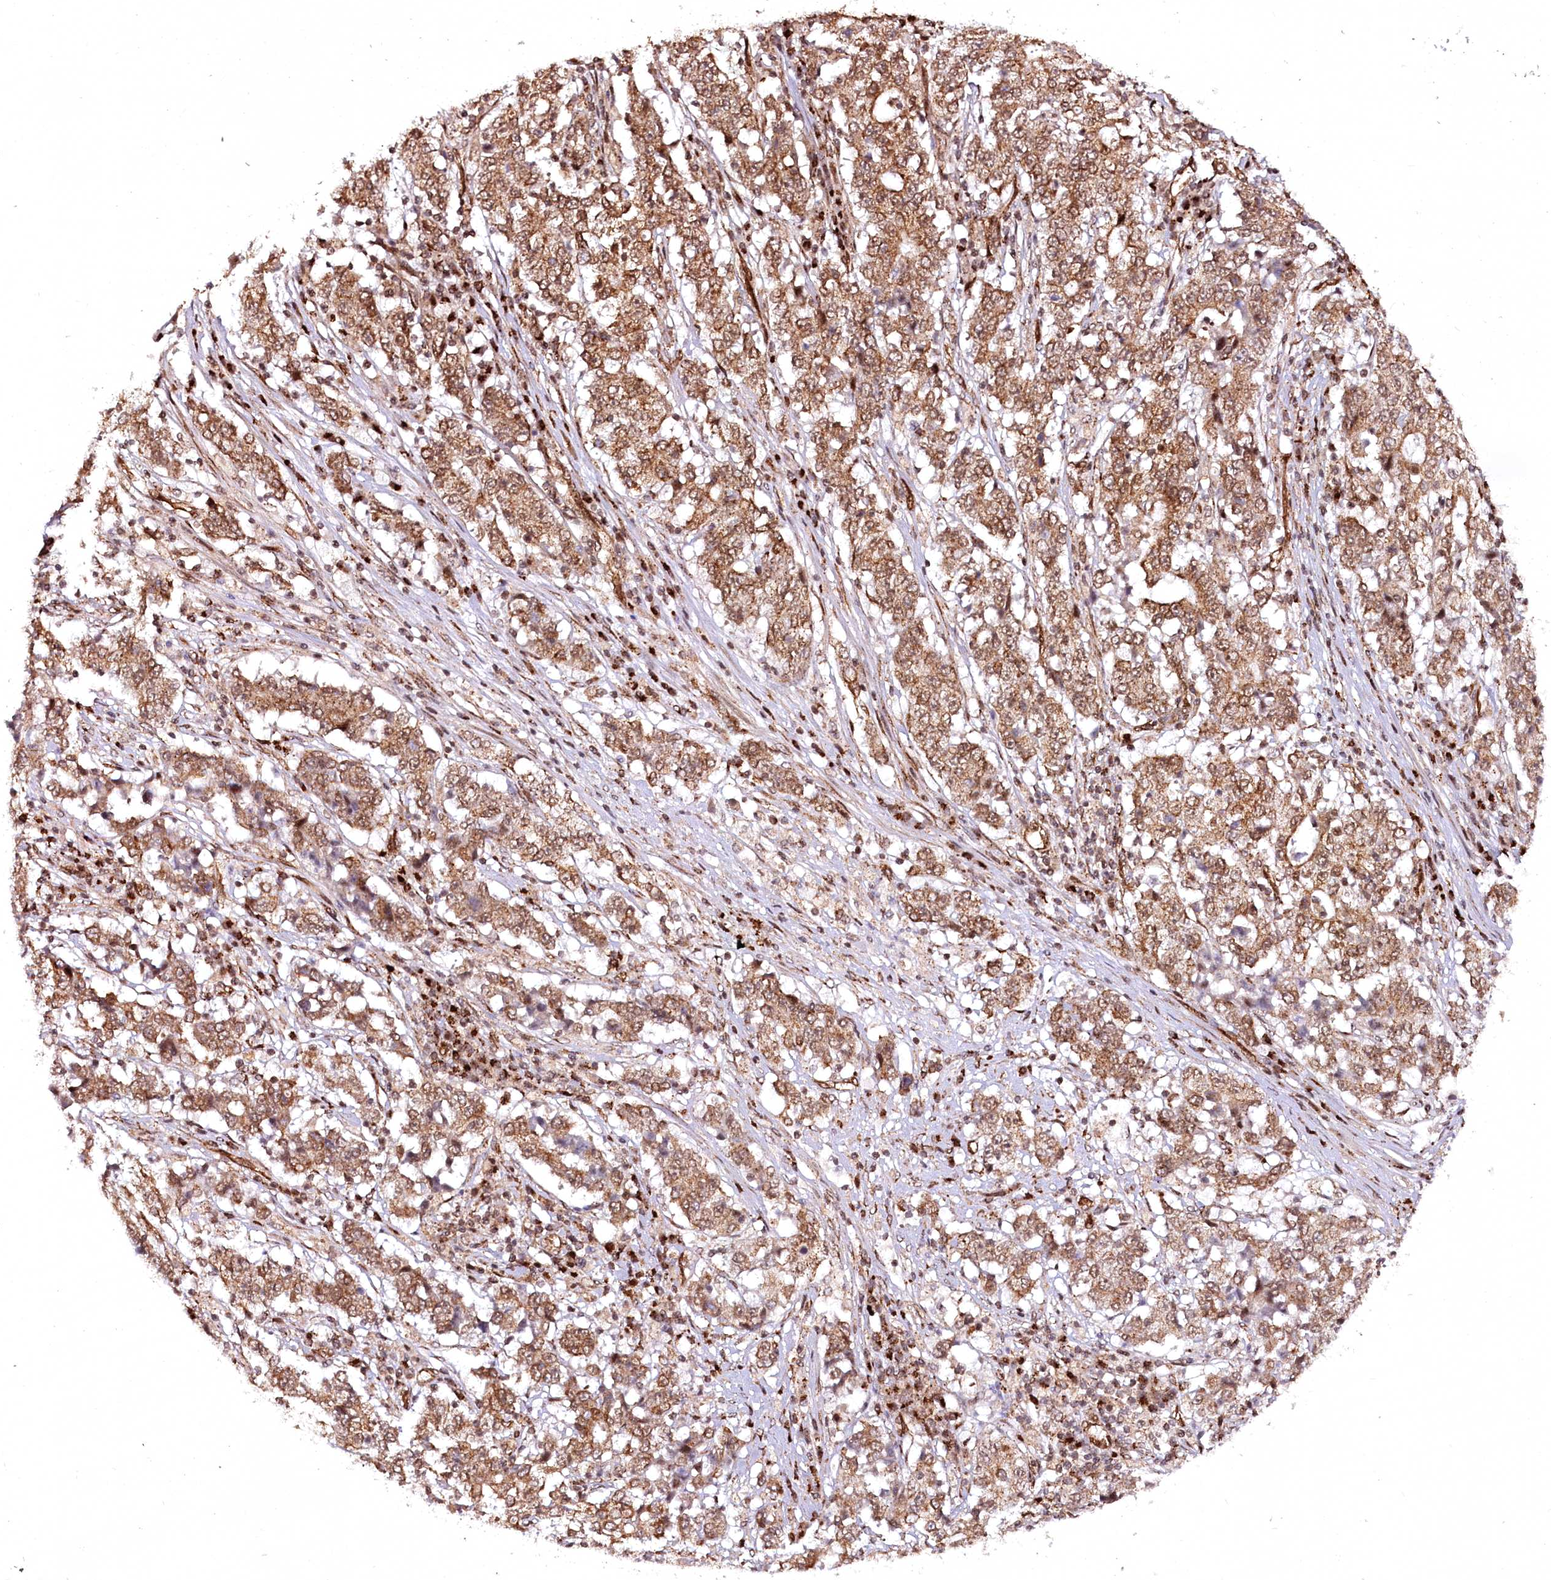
{"staining": {"intensity": "moderate", "quantity": ">75%", "location": "cytoplasmic/membranous,nuclear"}, "tissue": "stomach cancer", "cell_type": "Tumor cells", "image_type": "cancer", "snomed": [{"axis": "morphology", "description": "Adenocarcinoma, NOS"}, {"axis": "topography", "description": "Stomach"}], "caption": "An immunohistochemistry micrograph of neoplastic tissue is shown. Protein staining in brown labels moderate cytoplasmic/membranous and nuclear positivity in stomach cancer within tumor cells. The protein is stained brown, and the nuclei are stained in blue (DAB (3,3'-diaminobenzidine) IHC with brightfield microscopy, high magnification).", "gene": "COPG1", "patient": {"sex": "male", "age": 59}}